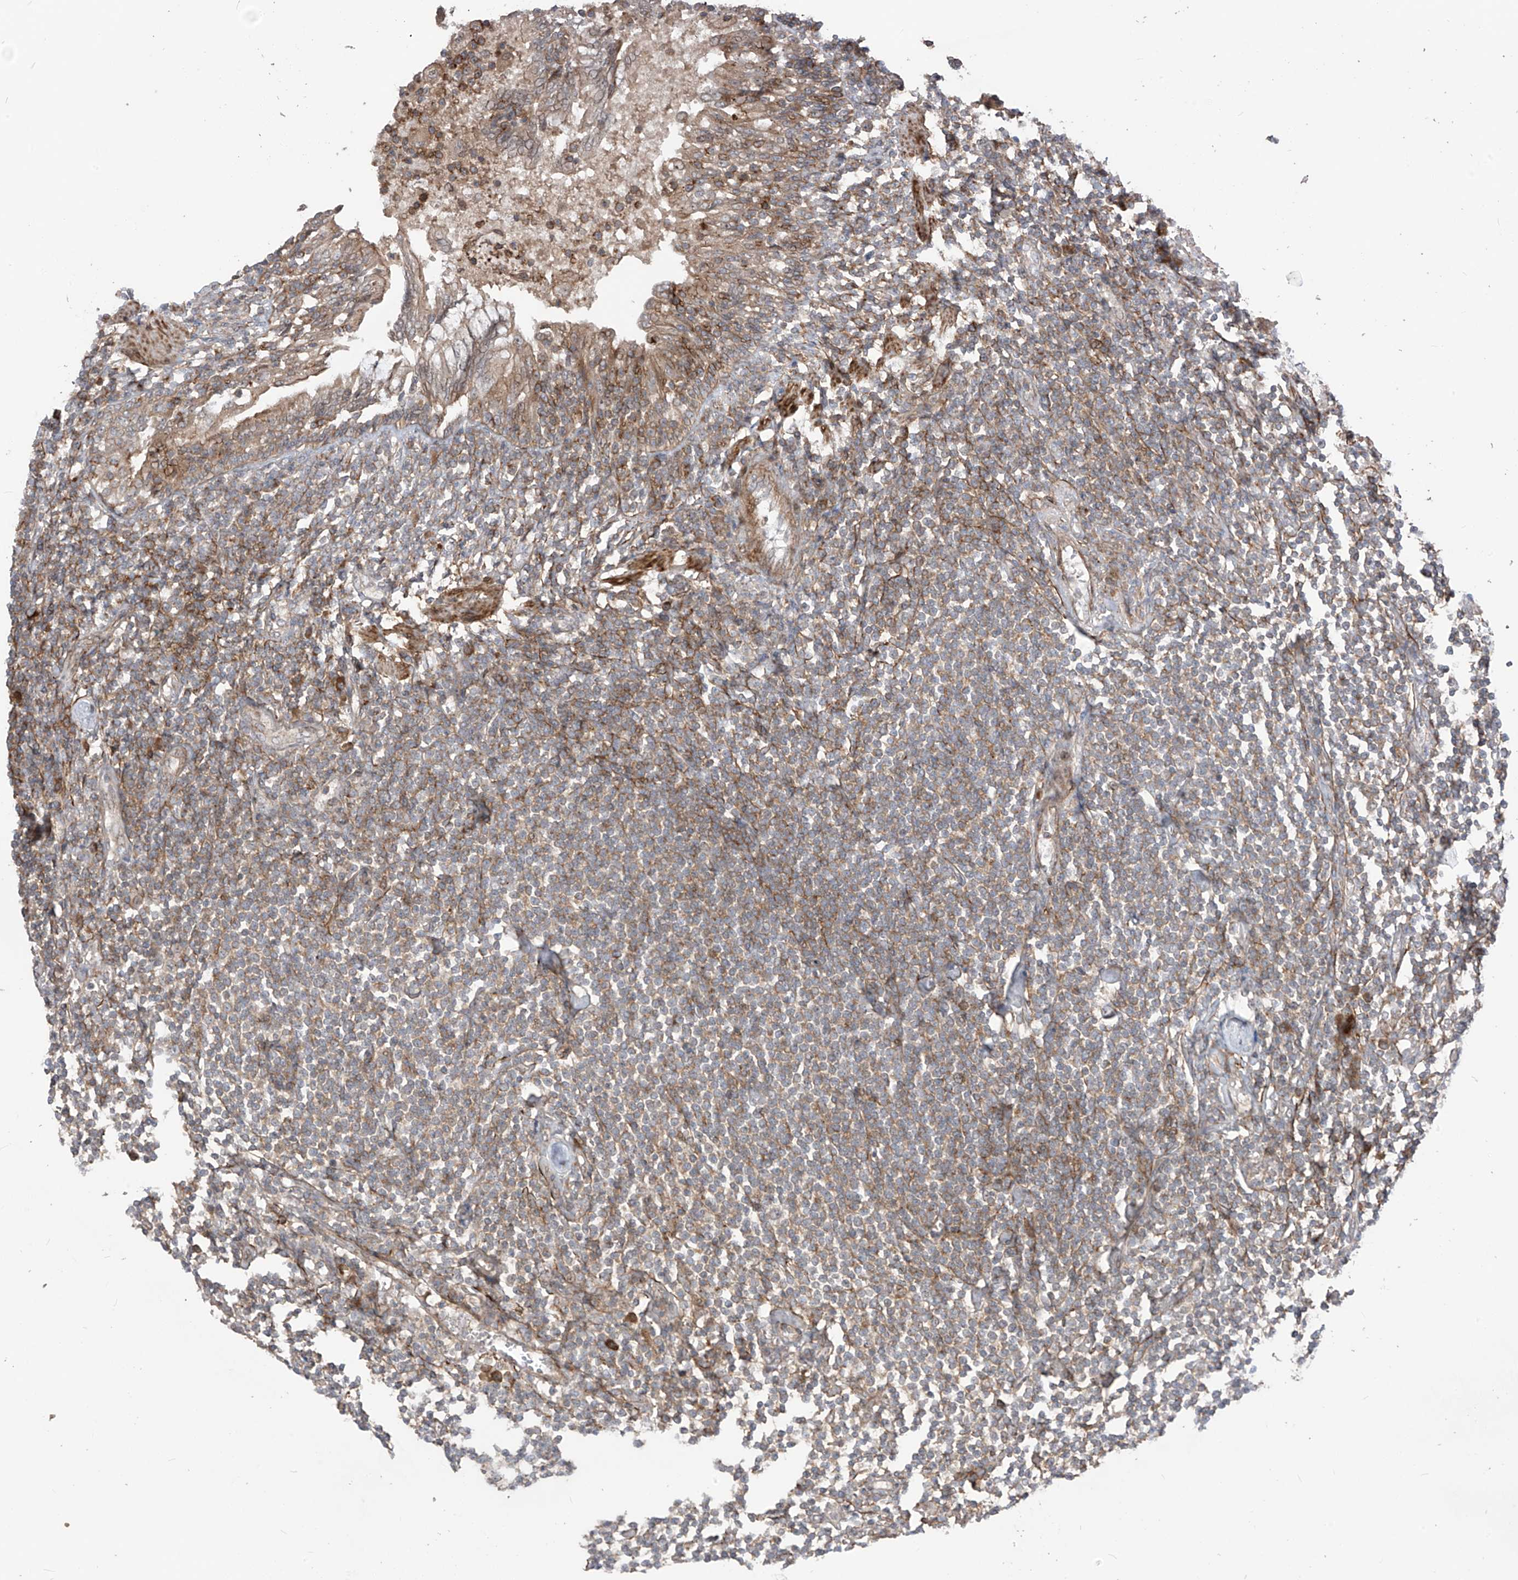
{"staining": {"intensity": "weak", "quantity": "25%-75%", "location": "cytoplasmic/membranous"}, "tissue": "lymphoma", "cell_type": "Tumor cells", "image_type": "cancer", "snomed": [{"axis": "morphology", "description": "Malignant lymphoma, non-Hodgkin's type, Low grade"}, {"axis": "topography", "description": "Lung"}], "caption": "High-power microscopy captured an immunohistochemistry (IHC) histopathology image of lymphoma, revealing weak cytoplasmic/membranous positivity in about 25%-75% of tumor cells. (Brightfield microscopy of DAB IHC at high magnification).", "gene": "LRRC74A", "patient": {"sex": "female", "age": 71}}